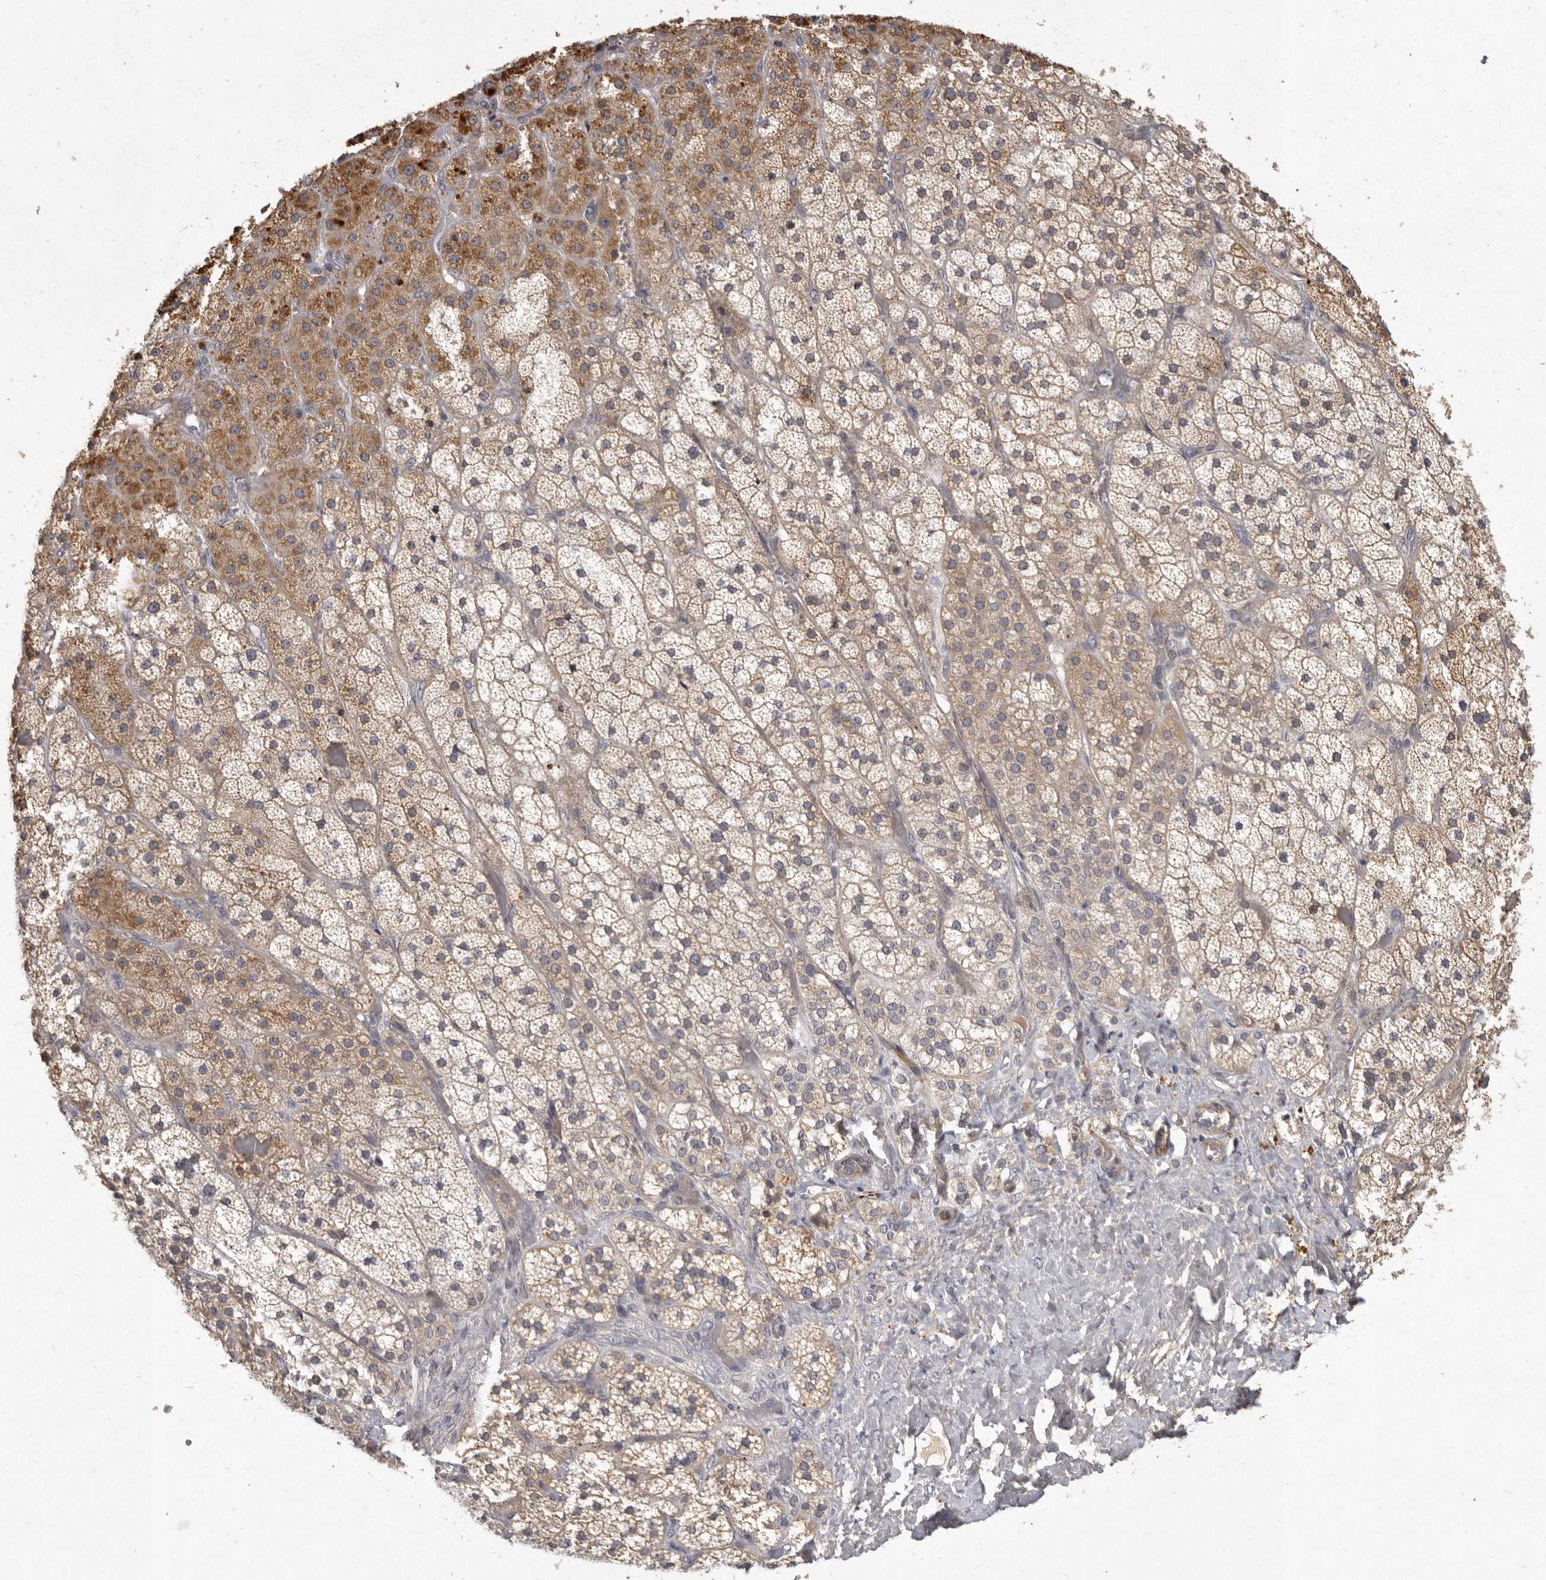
{"staining": {"intensity": "moderate", "quantity": "25%-75%", "location": "cytoplasmic/membranous"}, "tissue": "adrenal gland", "cell_type": "Glandular cells", "image_type": "normal", "snomed": [{"axis": "morphology", "description": "Normal tissue, NOS"}, {"axis": "topography", "description": "Adrenal gland"}], "caption": "Protein expression analysis of unremarkable adrenal gland exhibits moderate cytoplasmic/membranous positivity in about 25%-75% of glandular cells. Using DAB (brown) and hematoxylin (blue) stains, captured at high magnification using brightfield microscopy.", "gene": "SLC22A1", "patient": {"sex": "male", "age": 57}}